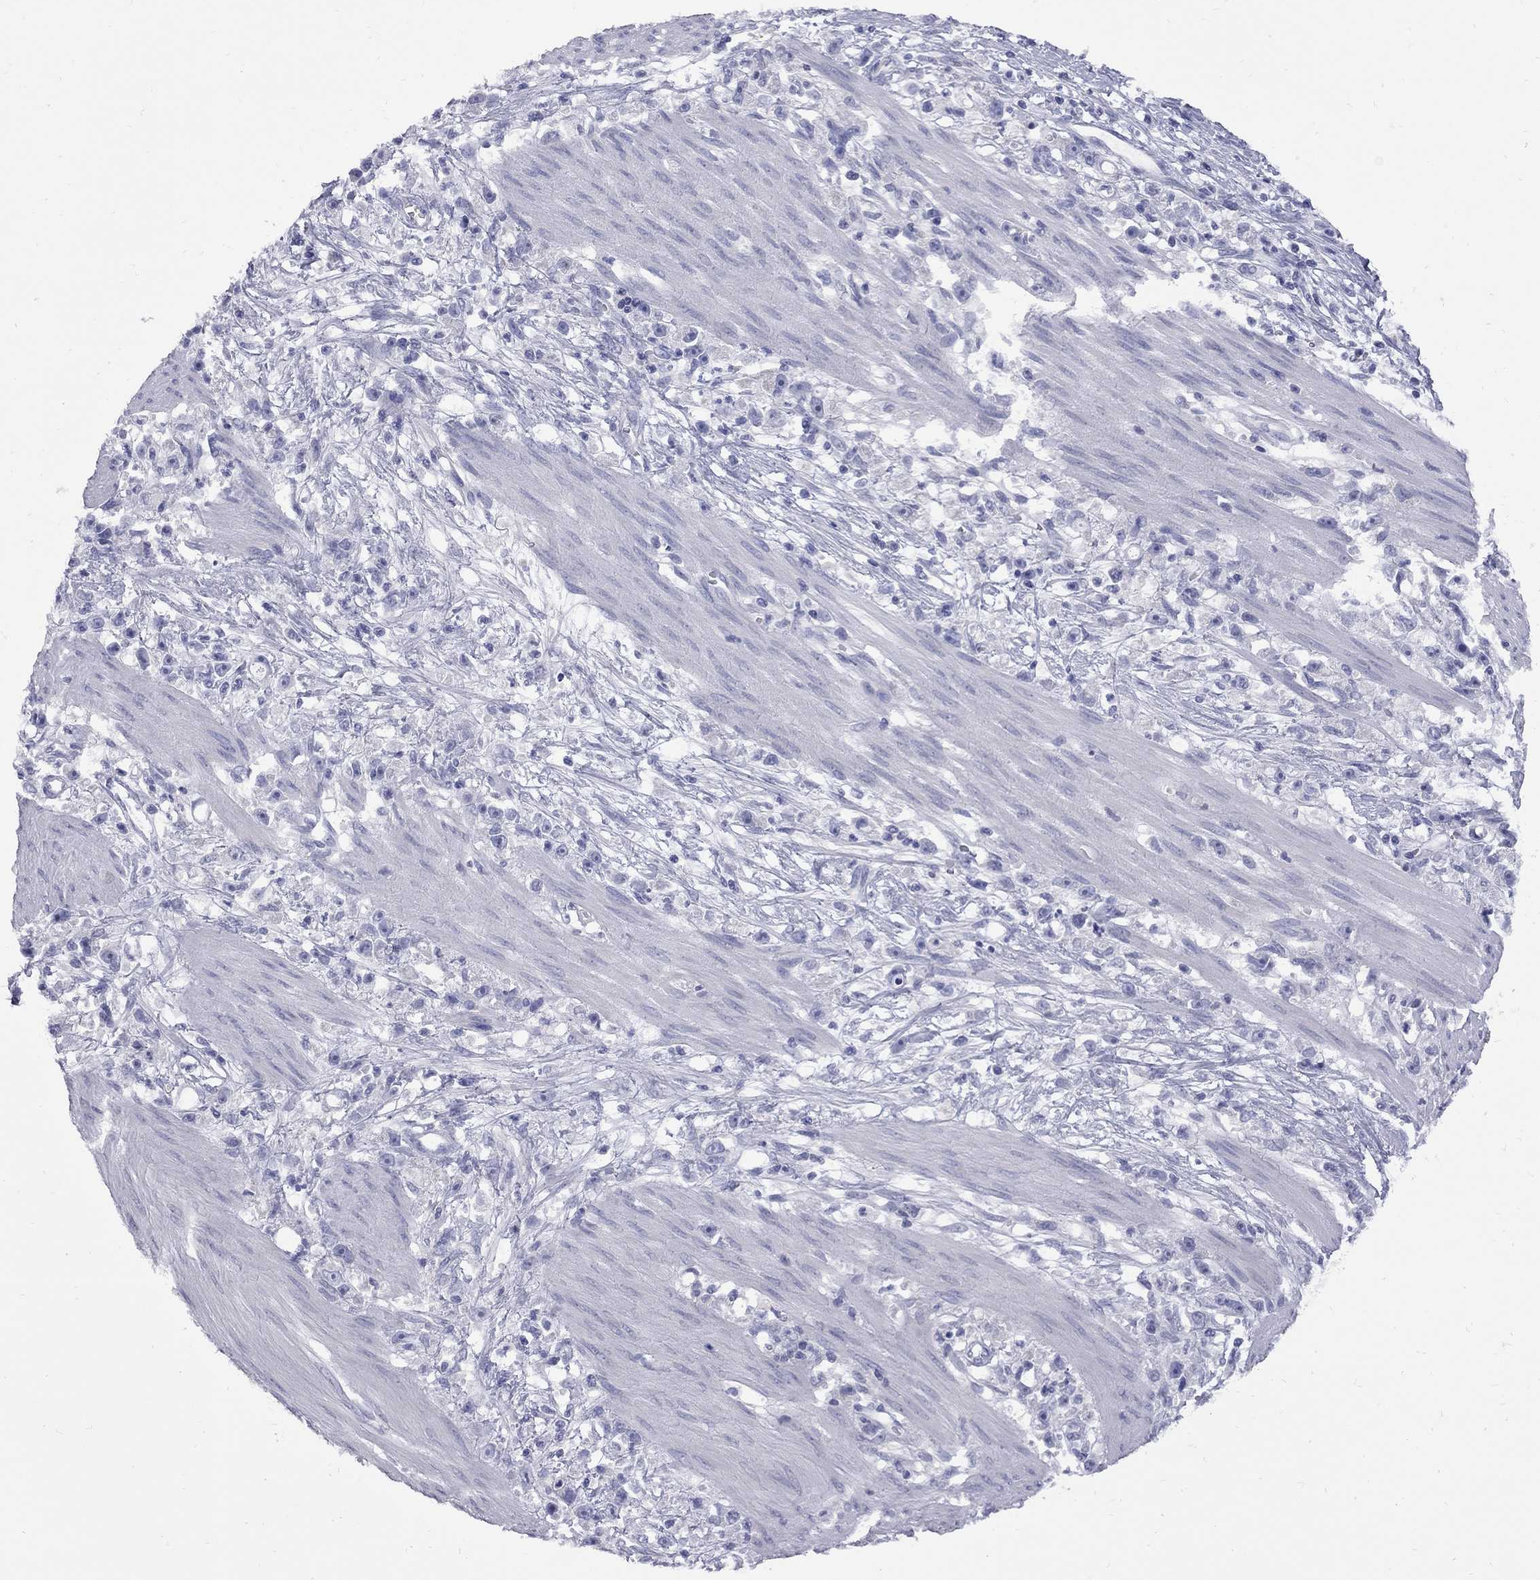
{"staining": {"intensity": "negative", "quantity": "none", "location": "none"}, "tissue": "stomach cancer", "cell_type": "Tumor cells", "image_type": "cancer", "snomed": [{"axis": "morphology", "description": "Adenocarcinoma, NOS"}, {"axis": "topography", "description": "Stomach"}], "caption": "High magnification brightfield microscopy of stomach cancer (adenocarcinoma) stained with DAB (3,3'-diaminobenzidine) (brown) and counterstained with hematoxylin (blue): tumor cells show no significant expression. (DAB immunohistochemistry (IHC) visualized using brightfield microscopy, high magnification).", "gene": "ABCB4", "patient": {"sex": "female", "age": 59}}